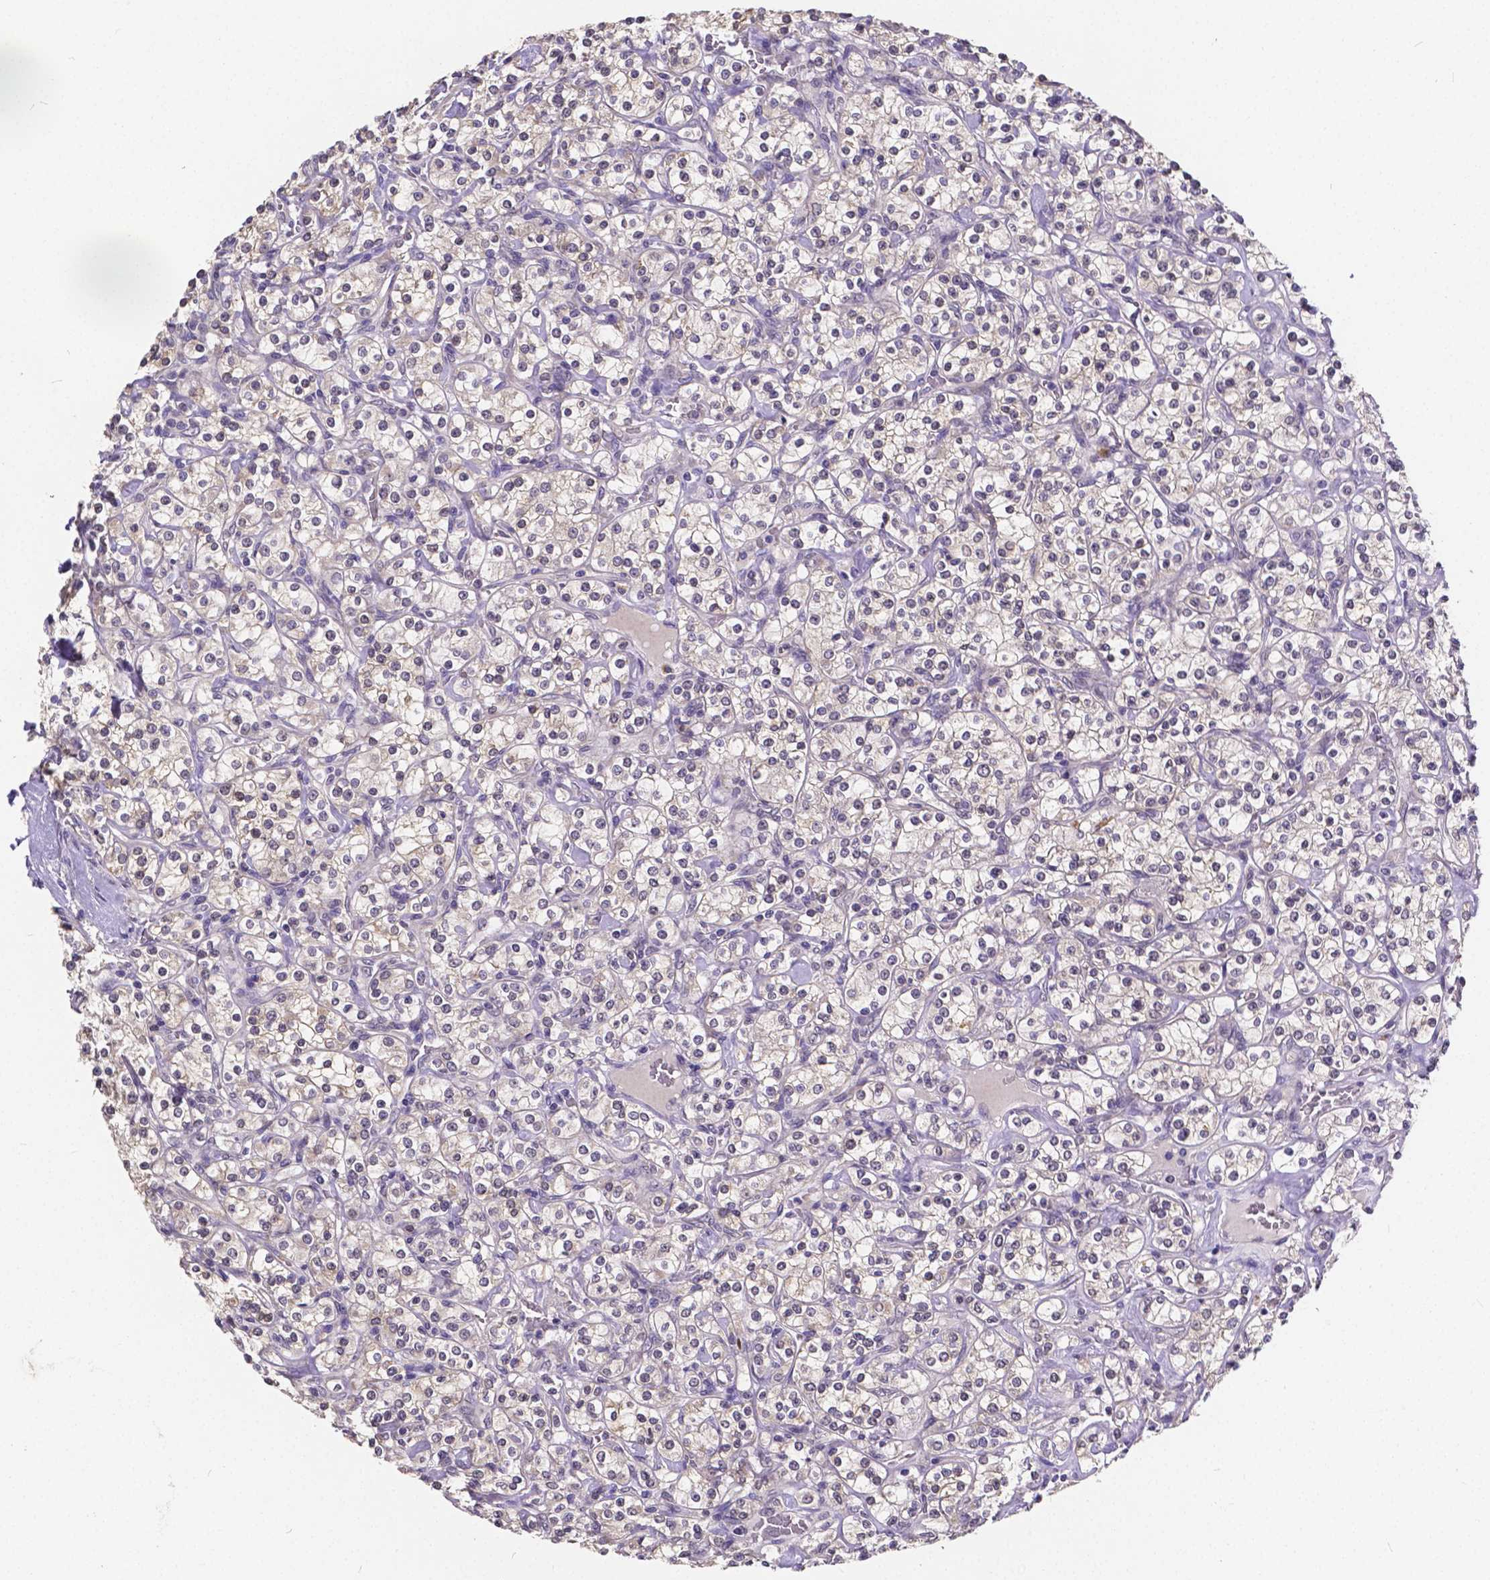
{"staining": {"intensity": "weak", "quantity": "<25%", "location": "nuclear"}, "tissue": "renal cancer", "cell_type": "Tumor cells", "image_type": "cancer", "snomed": [{"axis": "morphology", "description": "Adenocarcinoma, NOS"}, {"axis": "topography", "description": "Kidney"}], "caption": "Immunohistochemical staining of renal cancer exhibits no significant expression in tumor cells.", "gene": "CTNNA2", "patient": {"sex": "male", "age": 77}}